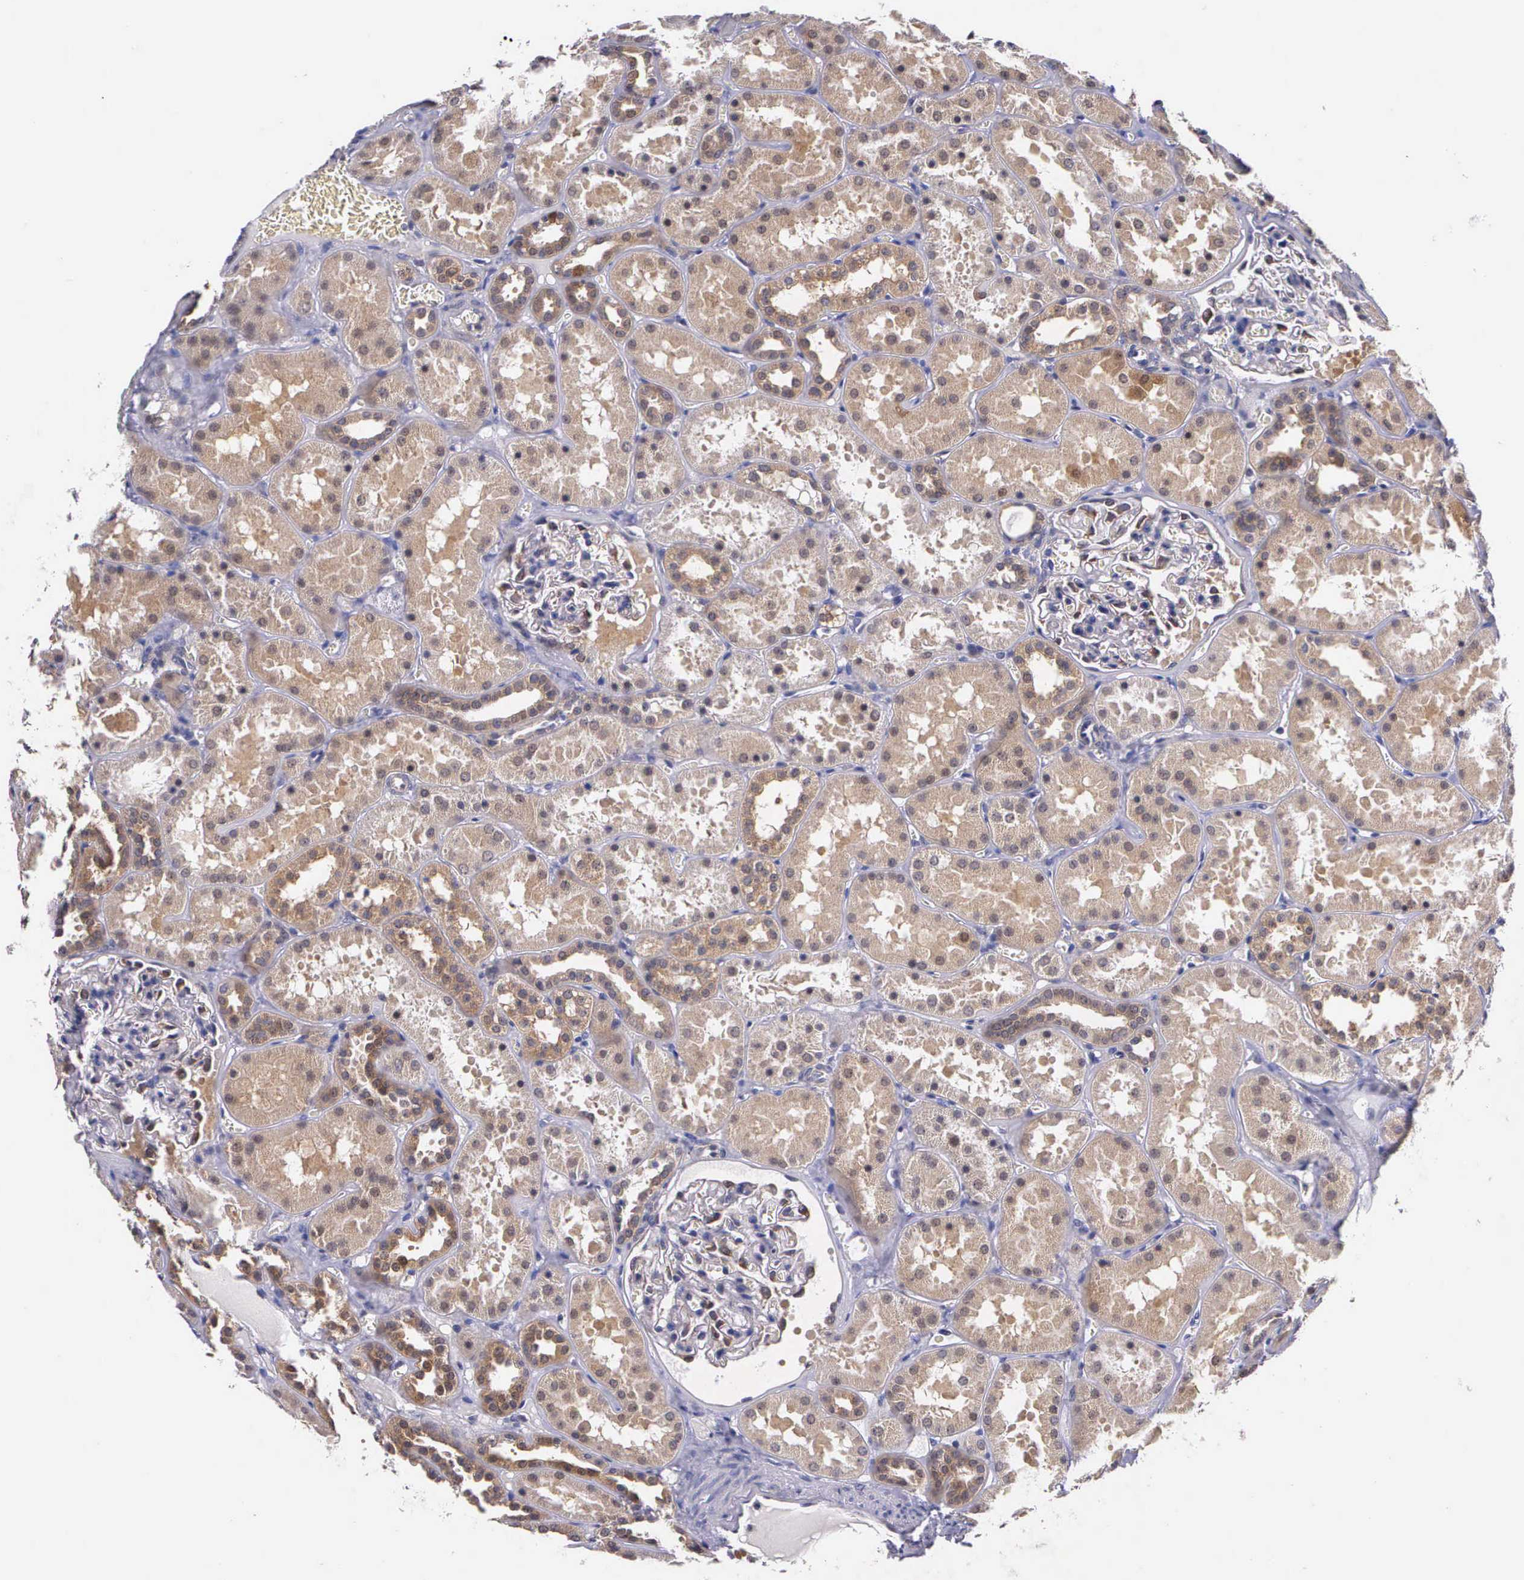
{"staining": {"intensity": "moderate", "quantity": "<25%", "location": "cytoplasmic/membranous"}, "tissue": "kidney", "cell_type": "Cells in glomeruli", "image_type": "normal", "snomed": [{"axis": "morphology", "description": "Normal tissue, NOS"}, {"axis": "topography", "description": "Kidney"}], "caption": "Immunohistochemistry (IHC) histopathology image of unremarkable kidney: kidney stained using immunohistochemistry (IHC) demonstrates low levels of moderate protein expression localized specifically in the cytoplasmic/membranous of cells in glomeruli, appearing as a cytoplasmic/membranous brown color.", "gene": "IGBP1P2", "patient": {"sex": "female", "age": 52}}